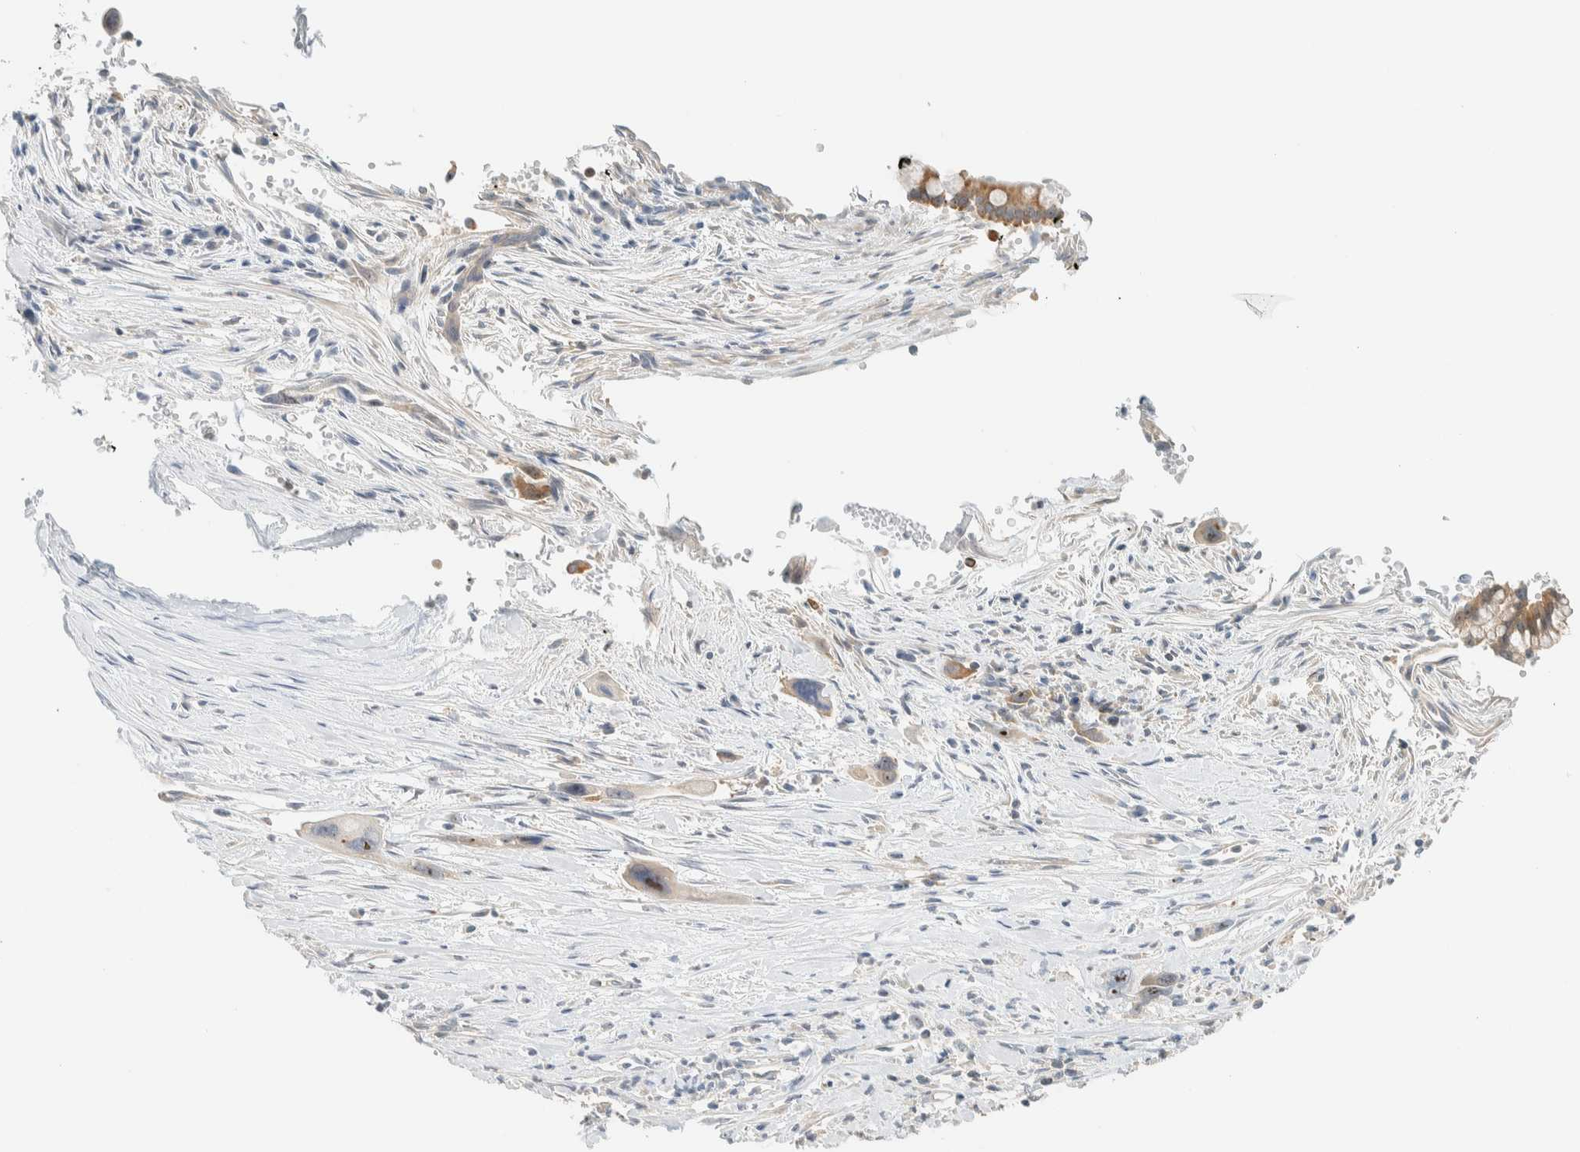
{"staining": {"intensity": "moderate", "quantity": "25%-75%", "location": "cytoplasmic/membranous,nuclear"}, "tissue": "pancreatic cancer", "cell_type": "Tumor cells", "image_type": "cancer", "snomed": [{"axis": "morphology", "description": "Adenocarcinoma, NOS"}, {"axis": "topography", "description": "Pancreas"}], "caption": "Immunohistochemistry (IHC) of human pancreatic adenocarcinoma shows medium levels of moderate cytoplasmic/membranous and nuclear staining in approximately 25%-75% of tumor cells. (DAB (3,3'-diaminobenzidine) IHC with brightfield microscopy, high magnification).", "gene": "NDE1", "patient": {"sex": "female", "age": 70}}